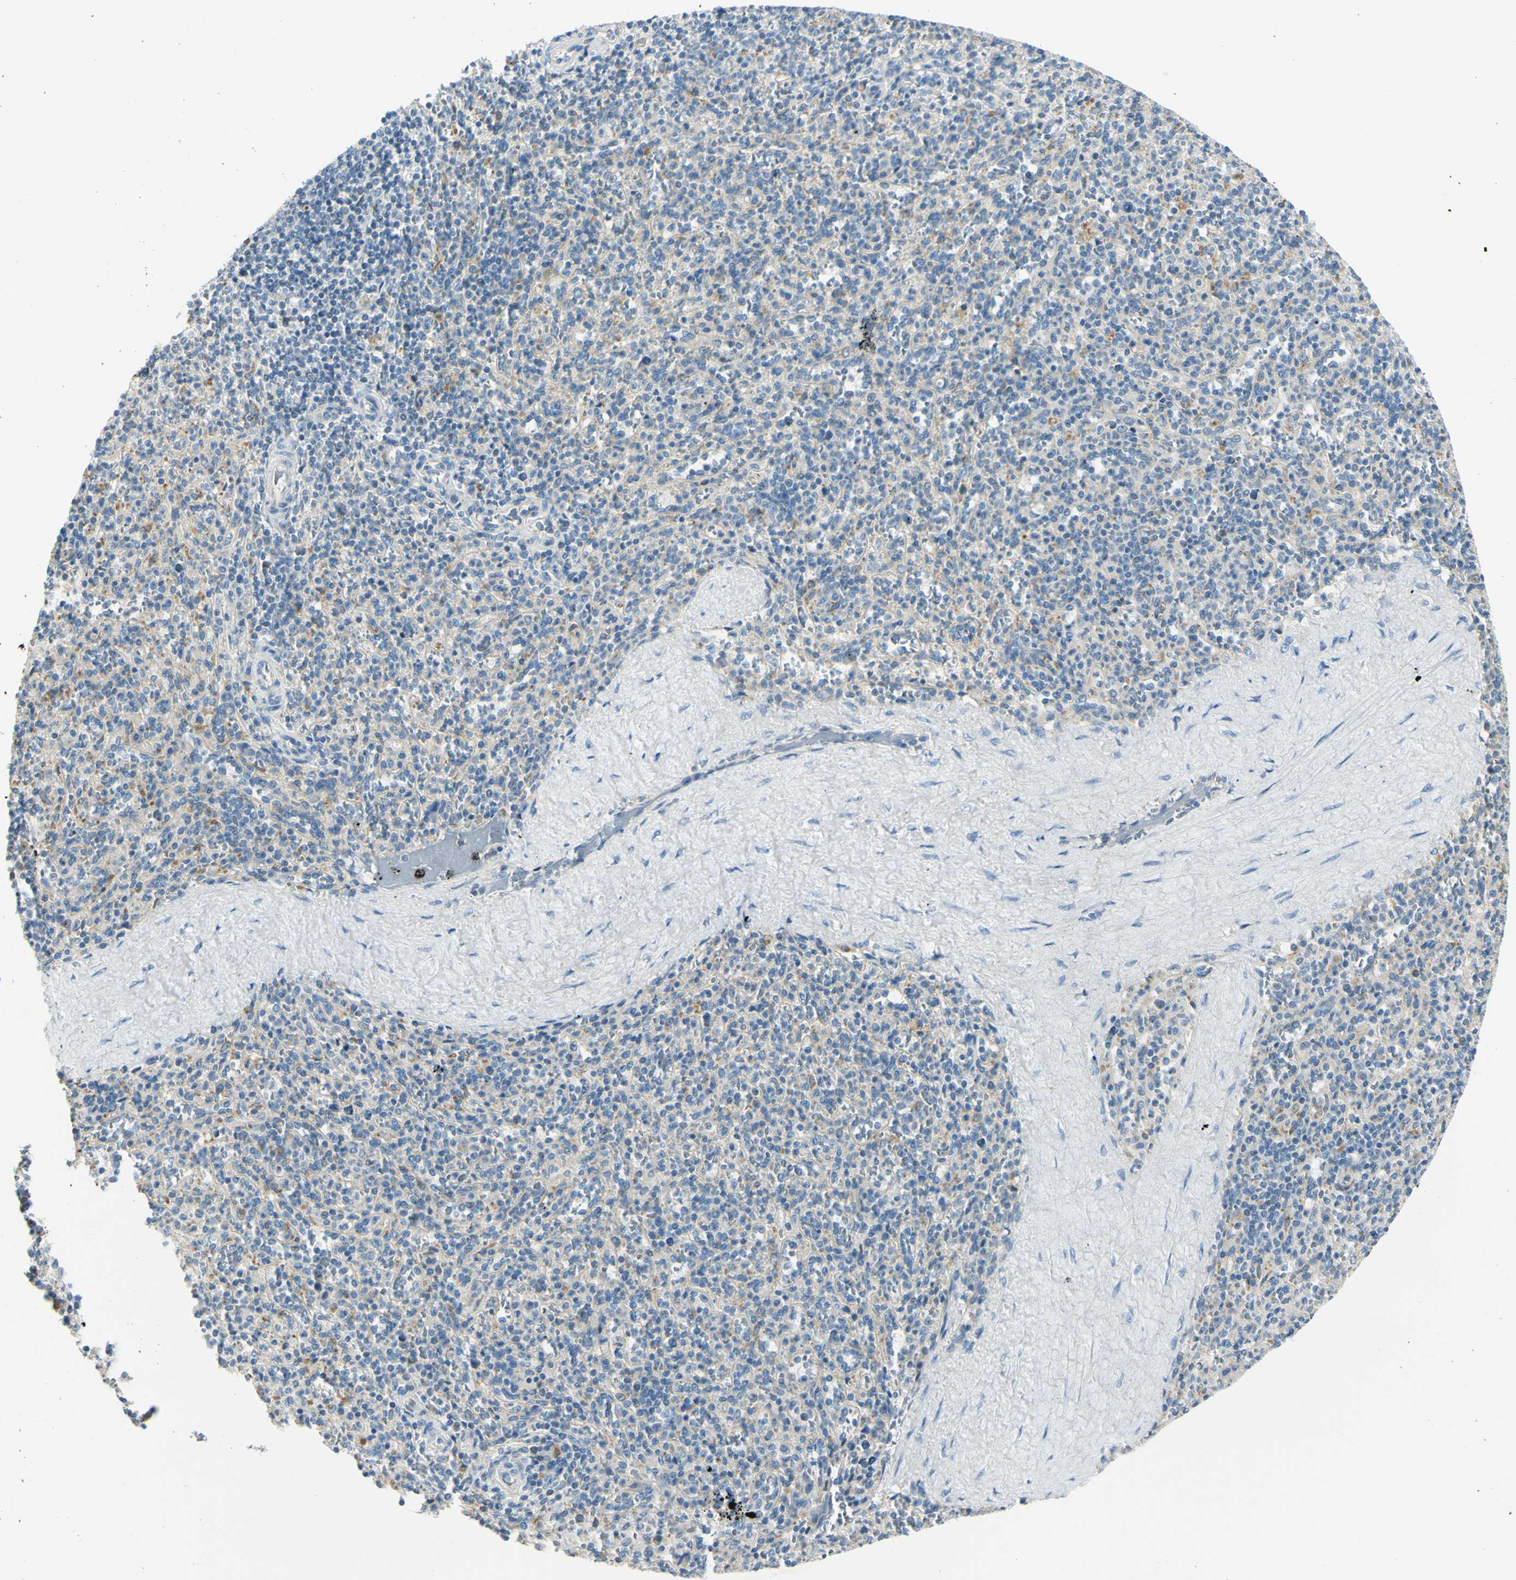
{"staining": {"intensity": "weak", "quantity": "<25%", "location": "cytoplasmic/membranous"}, "tissue": "spleen", "cell_type": "Cells in red pulp", "image_type": "normal", "snomed": [{"axis": "morphology", "description": "Normal tissue, NOS"}, {"axis": "topography", "description": "Spleen"}], "caption": "This is an IHC histopathology image of normal spleen. There is no positivity in cells in red pulp.", "gene": "LAMA3", "patient": {"sex": "male", "age": 36}}